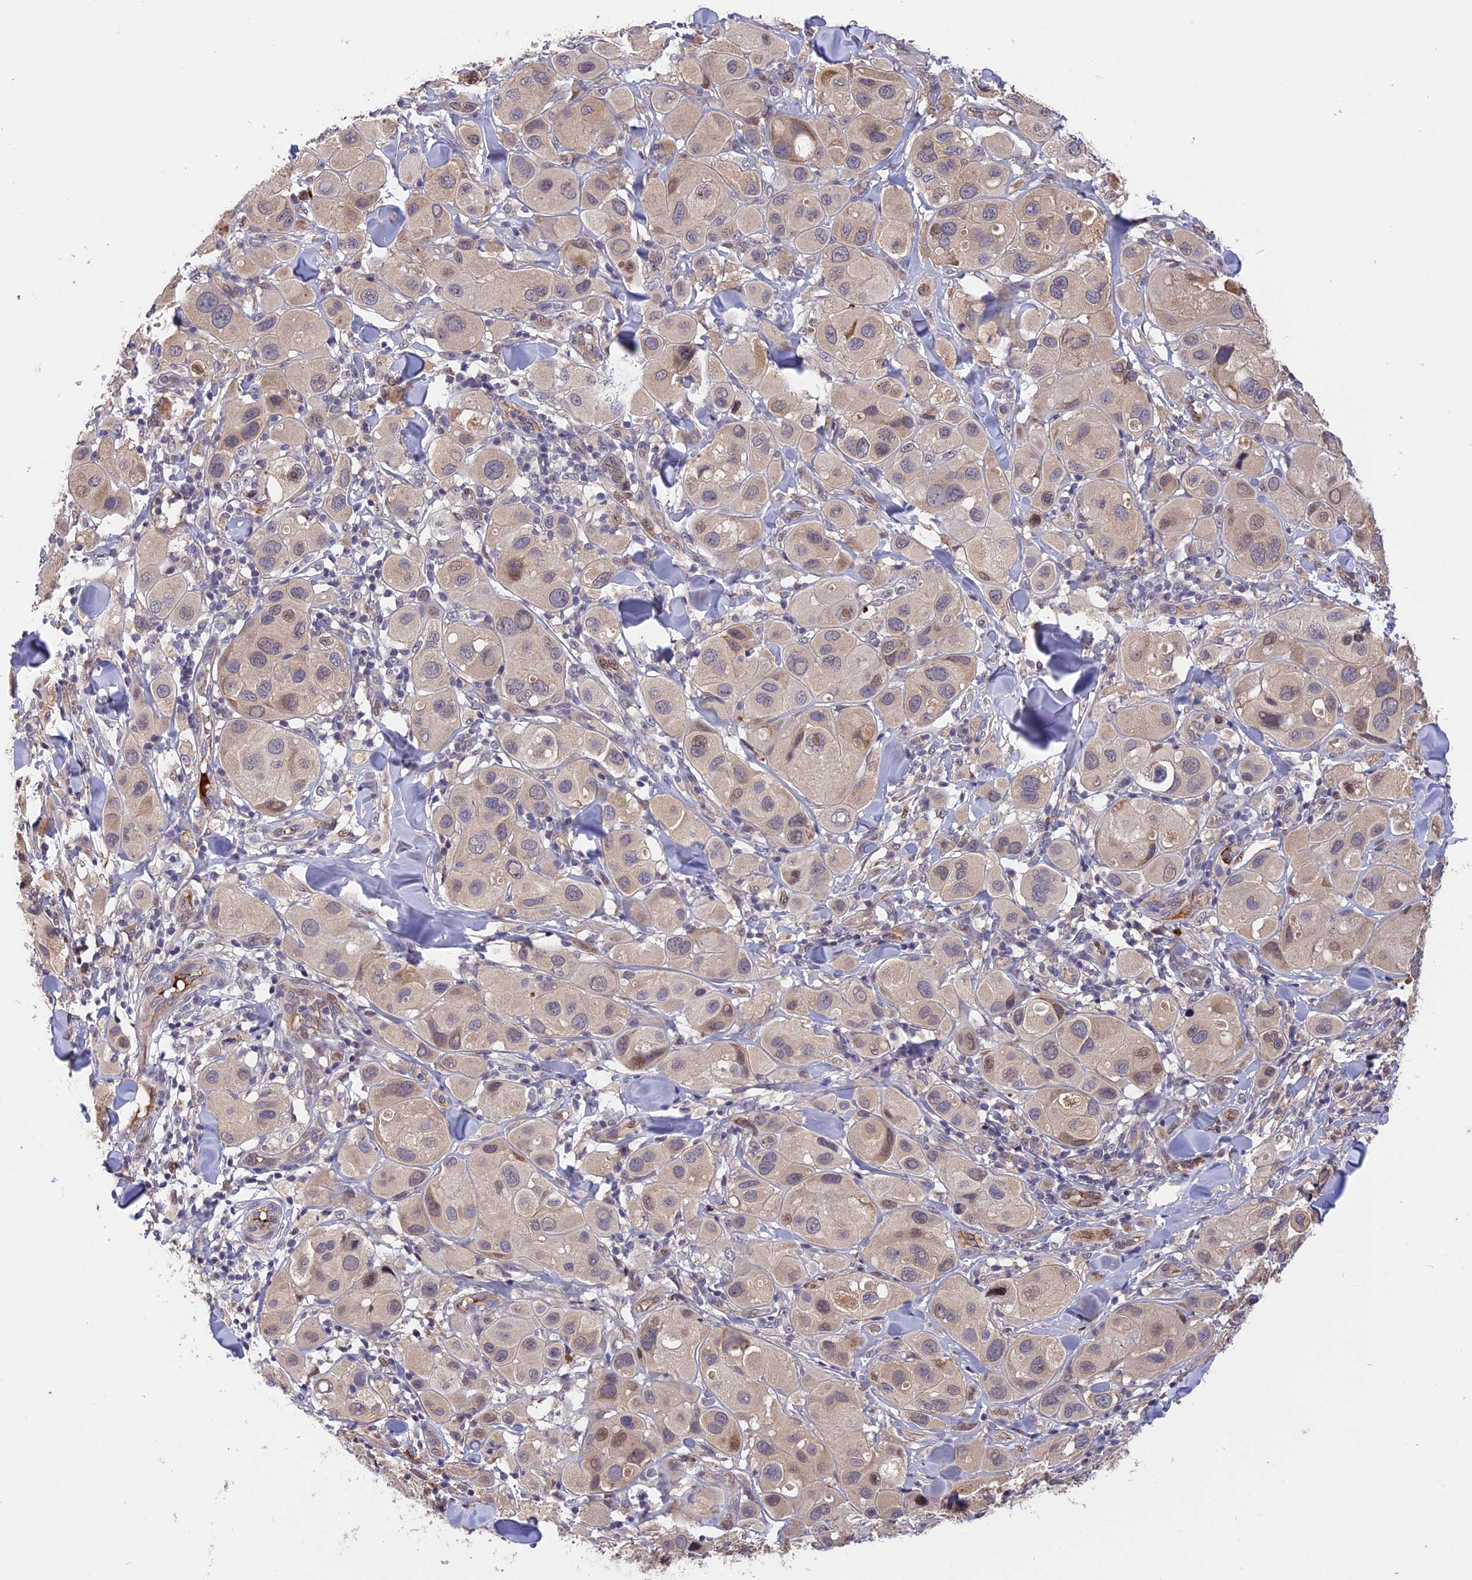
{"staining": {"intensity": "weak", "quantity": "<25%", "location": "cytoplasmic/membranous"}, "tissue": "melanoma", "cell_type": "Tumor cells", "image_type": "cancer", "snomed": [{"axis": "morphology", "description": "Malignant melanoma, Metastatic site"}, {"axis": "topography", "description": "Skin"}], "caption": "IHC of human malignant melanoma (metastatic site) displays no positivity in tumor cells.", "gene": "MFSD2A", "patient": {"sex": "male", "age": 41}}